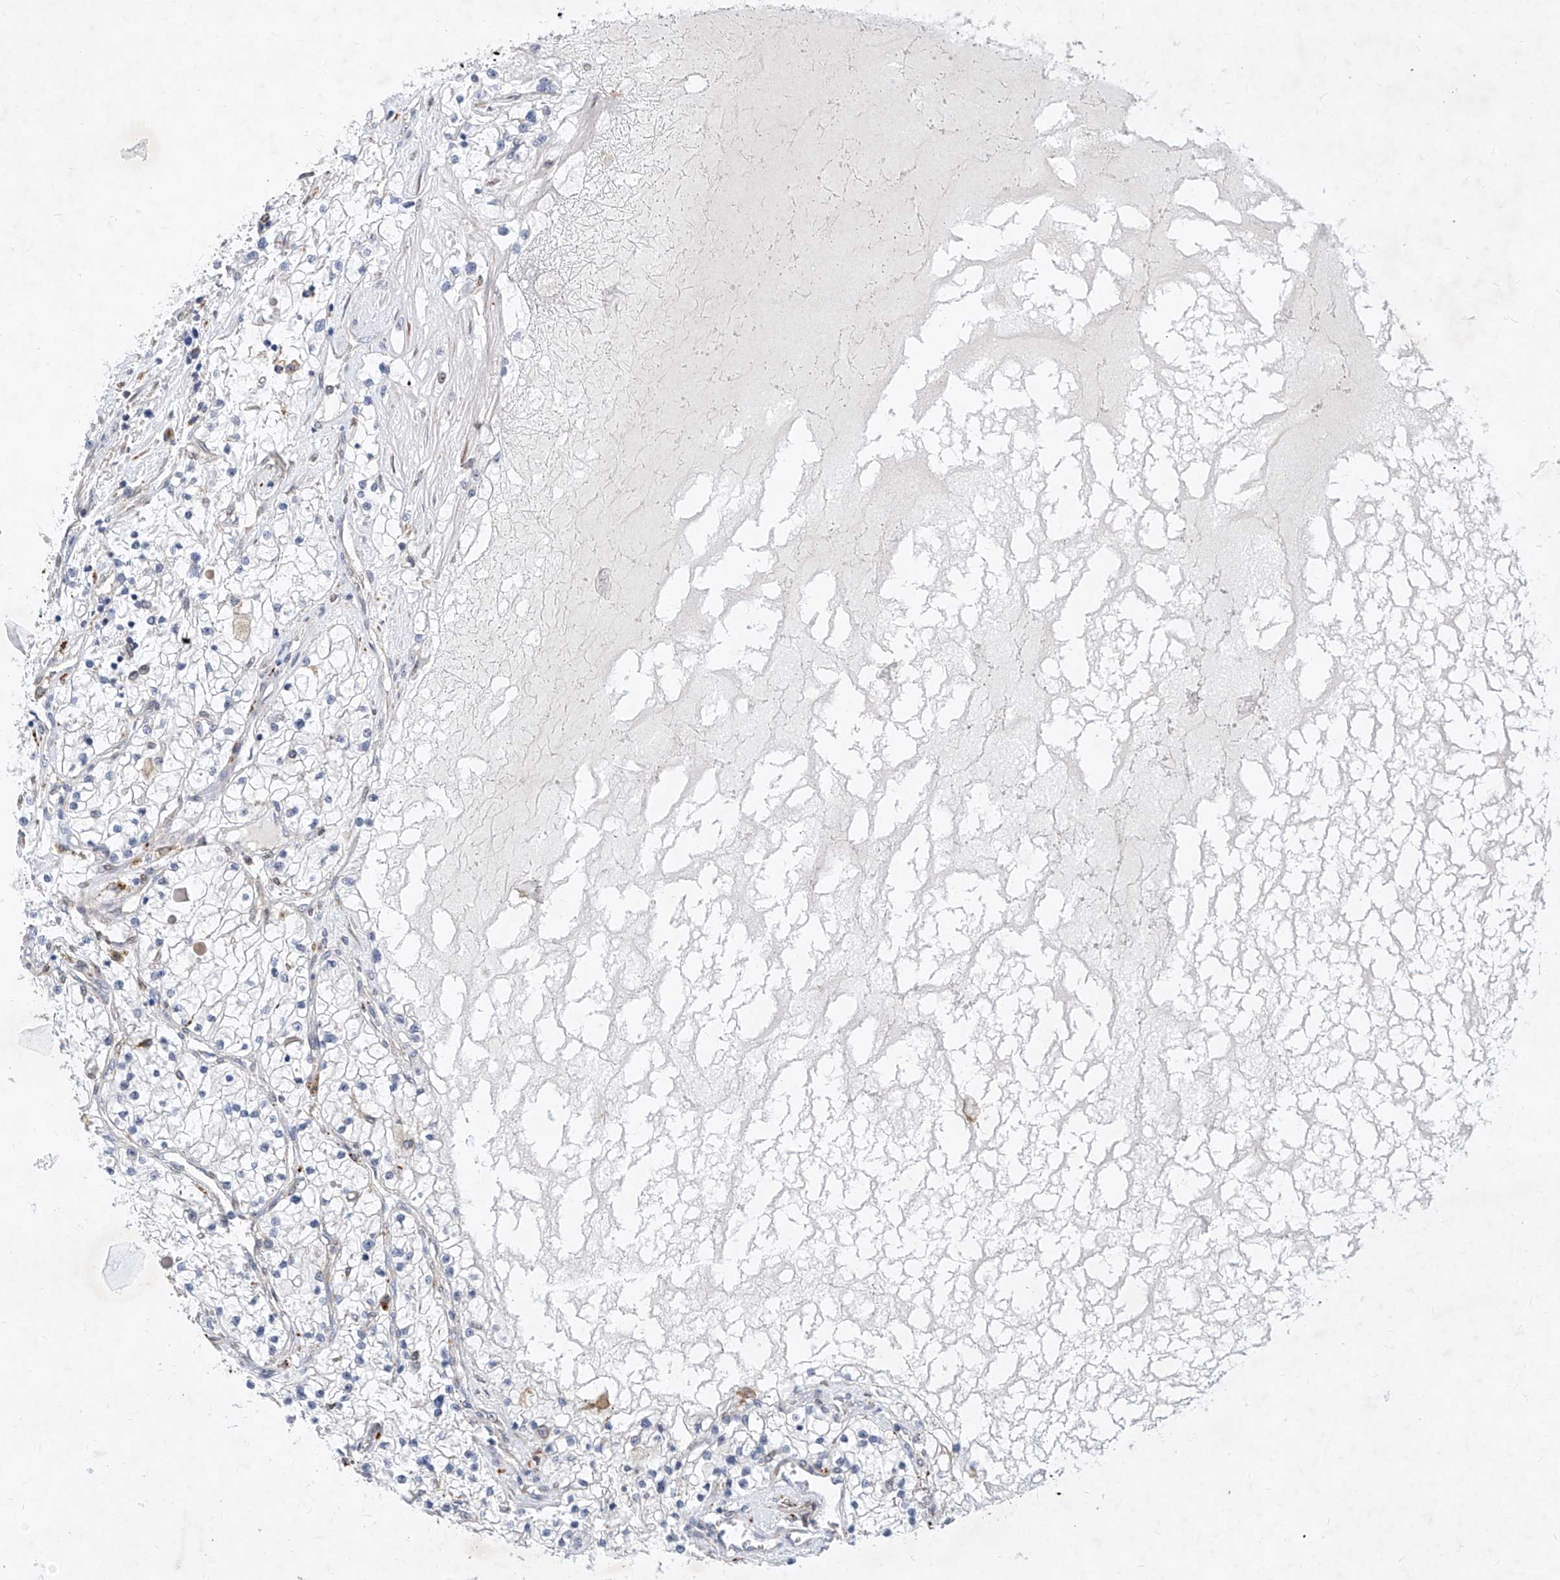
{"staining": {"intensity": "negative", "quantity": "none", "location": "none"}, "tissue": "renal cancer", "cell_type": "Tumor cells", "image_type": "cancer", "snomed": [{"axis": "morphology", "description": "Normal tissue, NOS"}, {"axis": "morphology", "description": "Adenocarcinoma, NOS"}, {"axis": "topography", "description": "Kidney"}], "caption": "Renal cancer (adenocarcinoma) stained for a protein using immunohistochemistry reveals no expression tumor cells.", "gene": "MX2", "patient": {"sex": "male", "age": 68}}